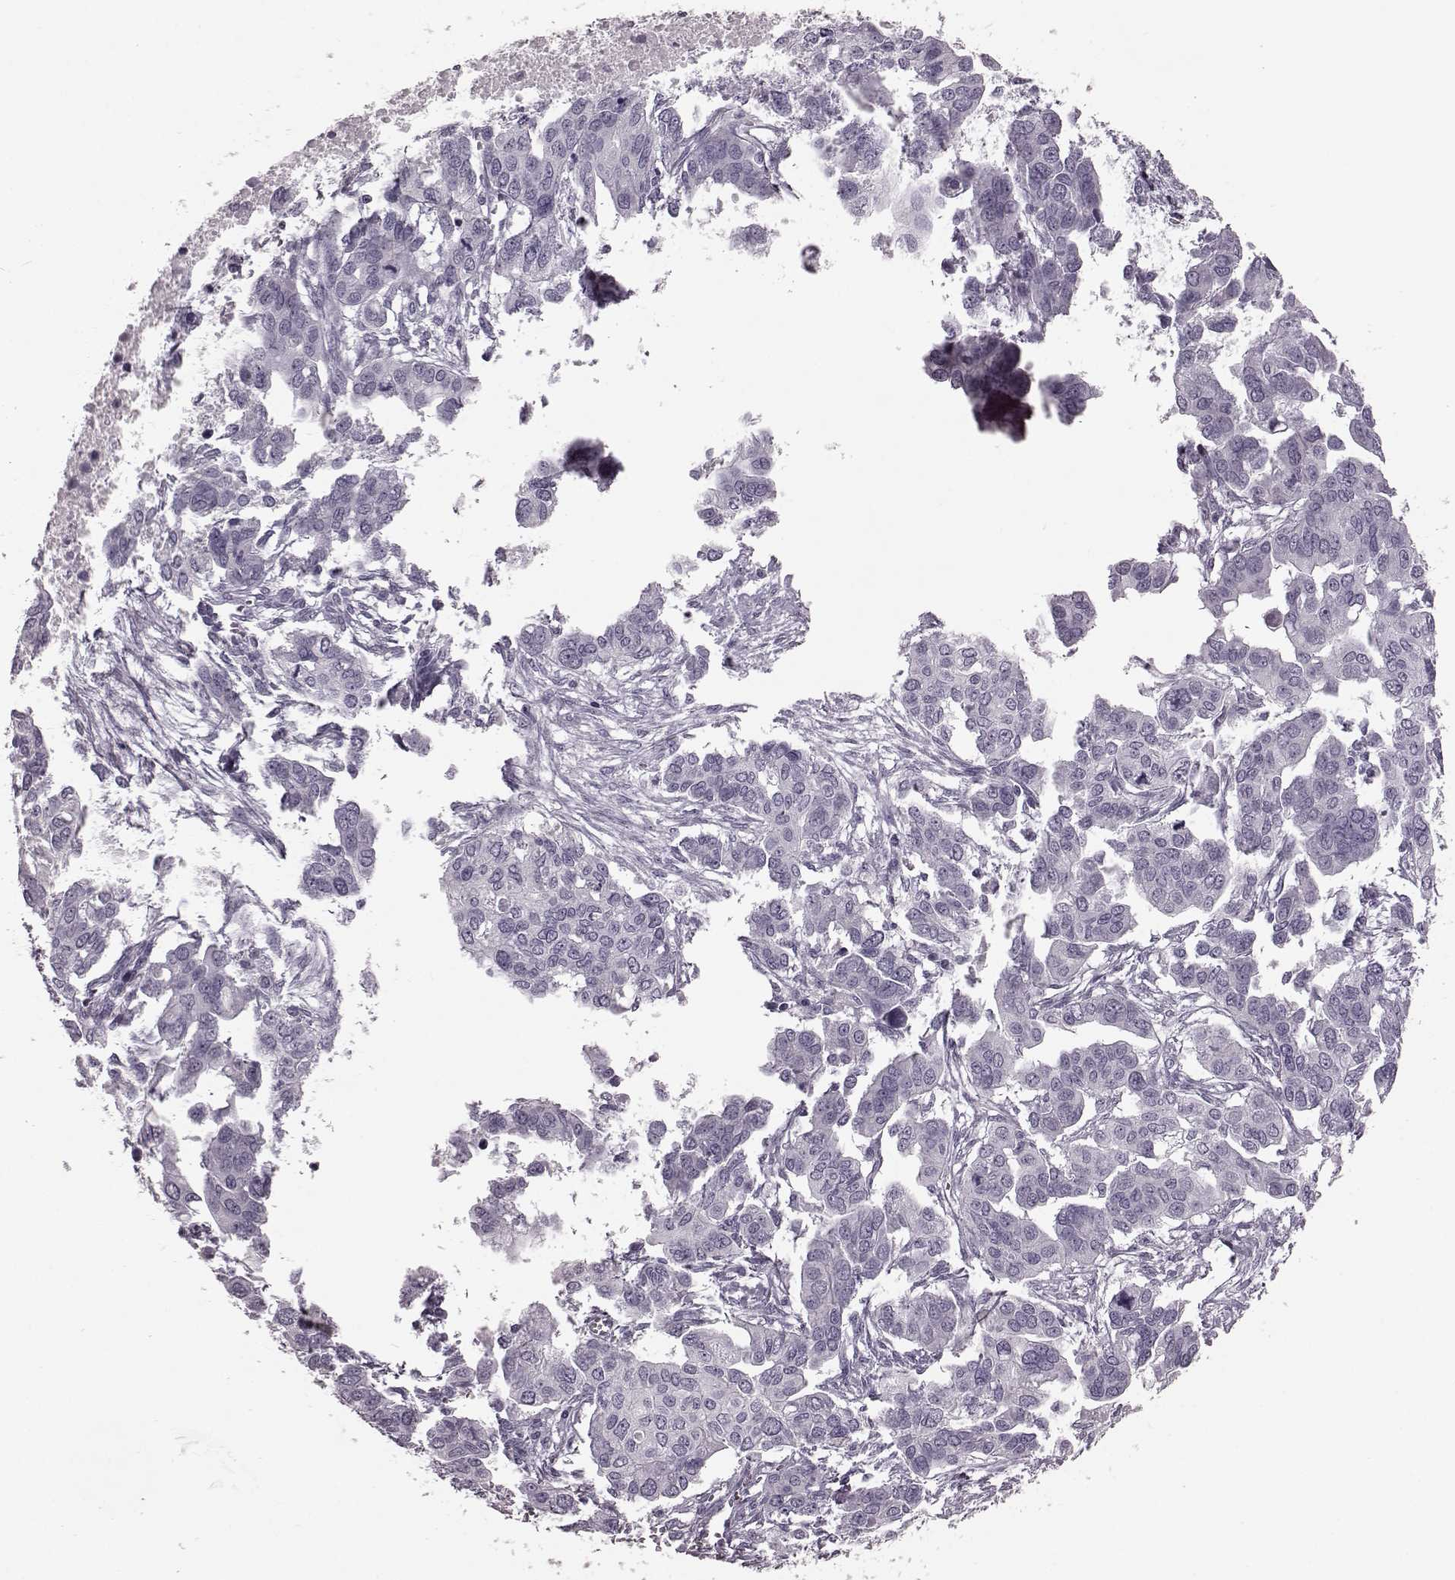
{"staining": {"intensity": "negative", "quantity": "none", "location": "none"}, "tissue": "ovarian cancer", "cell_type": "Tumor cells", "image_type": "cancer", "snomed": [{"axis": "morphology", "description": "Carcinoma, endometroid"}, {"axis": "topography", "description": "Ovary"}], "caption": "A high-resolution photomicrograph shows IHC staining of endometroid carcinoma (ovarian), which shows no significant staining in tumor cells. (DAB immunohistochemistry with hematoxylin counter stain).", "gene": "TRPM1", "patient": {"sex": "female", "age": 78}}